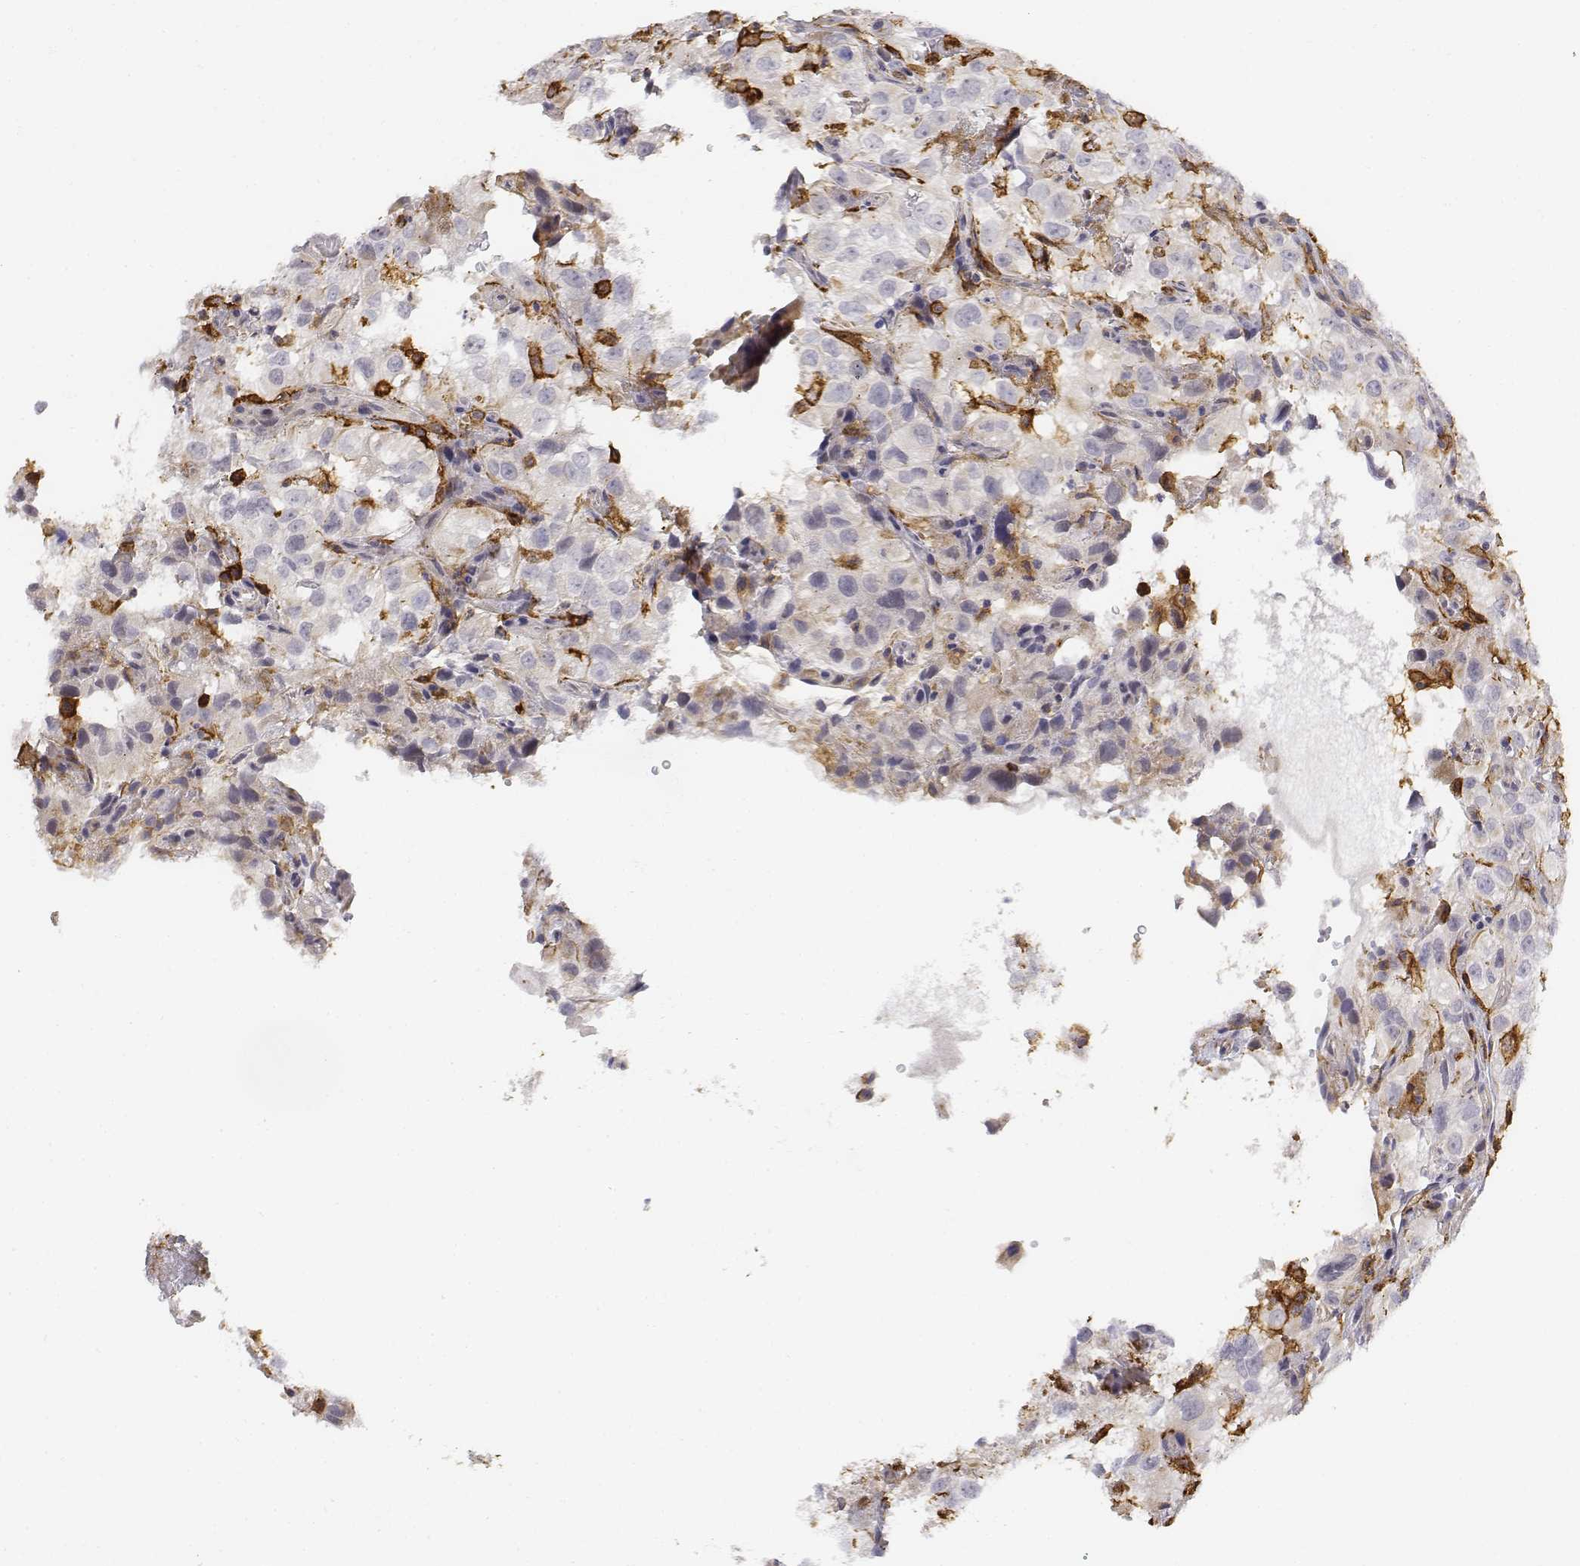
{"staining": {"intensity": "negative", "quantity": "none", "location": "none"}, "tissue": "renal cancer", "cell_type": "Tumor cells", "image_type": "cancer", "snomed": [{"axis": "morphology", "description": "Adenocarcinoma, NOS"}, {"axis": "topography", "description": "Kidney"}], "caption": "Protein analysis of renal adenocarcinoma demonstrates no significant expression in tumor cells.", "gene": "CD14", "patient": {"sex": "male", "age": 64}}